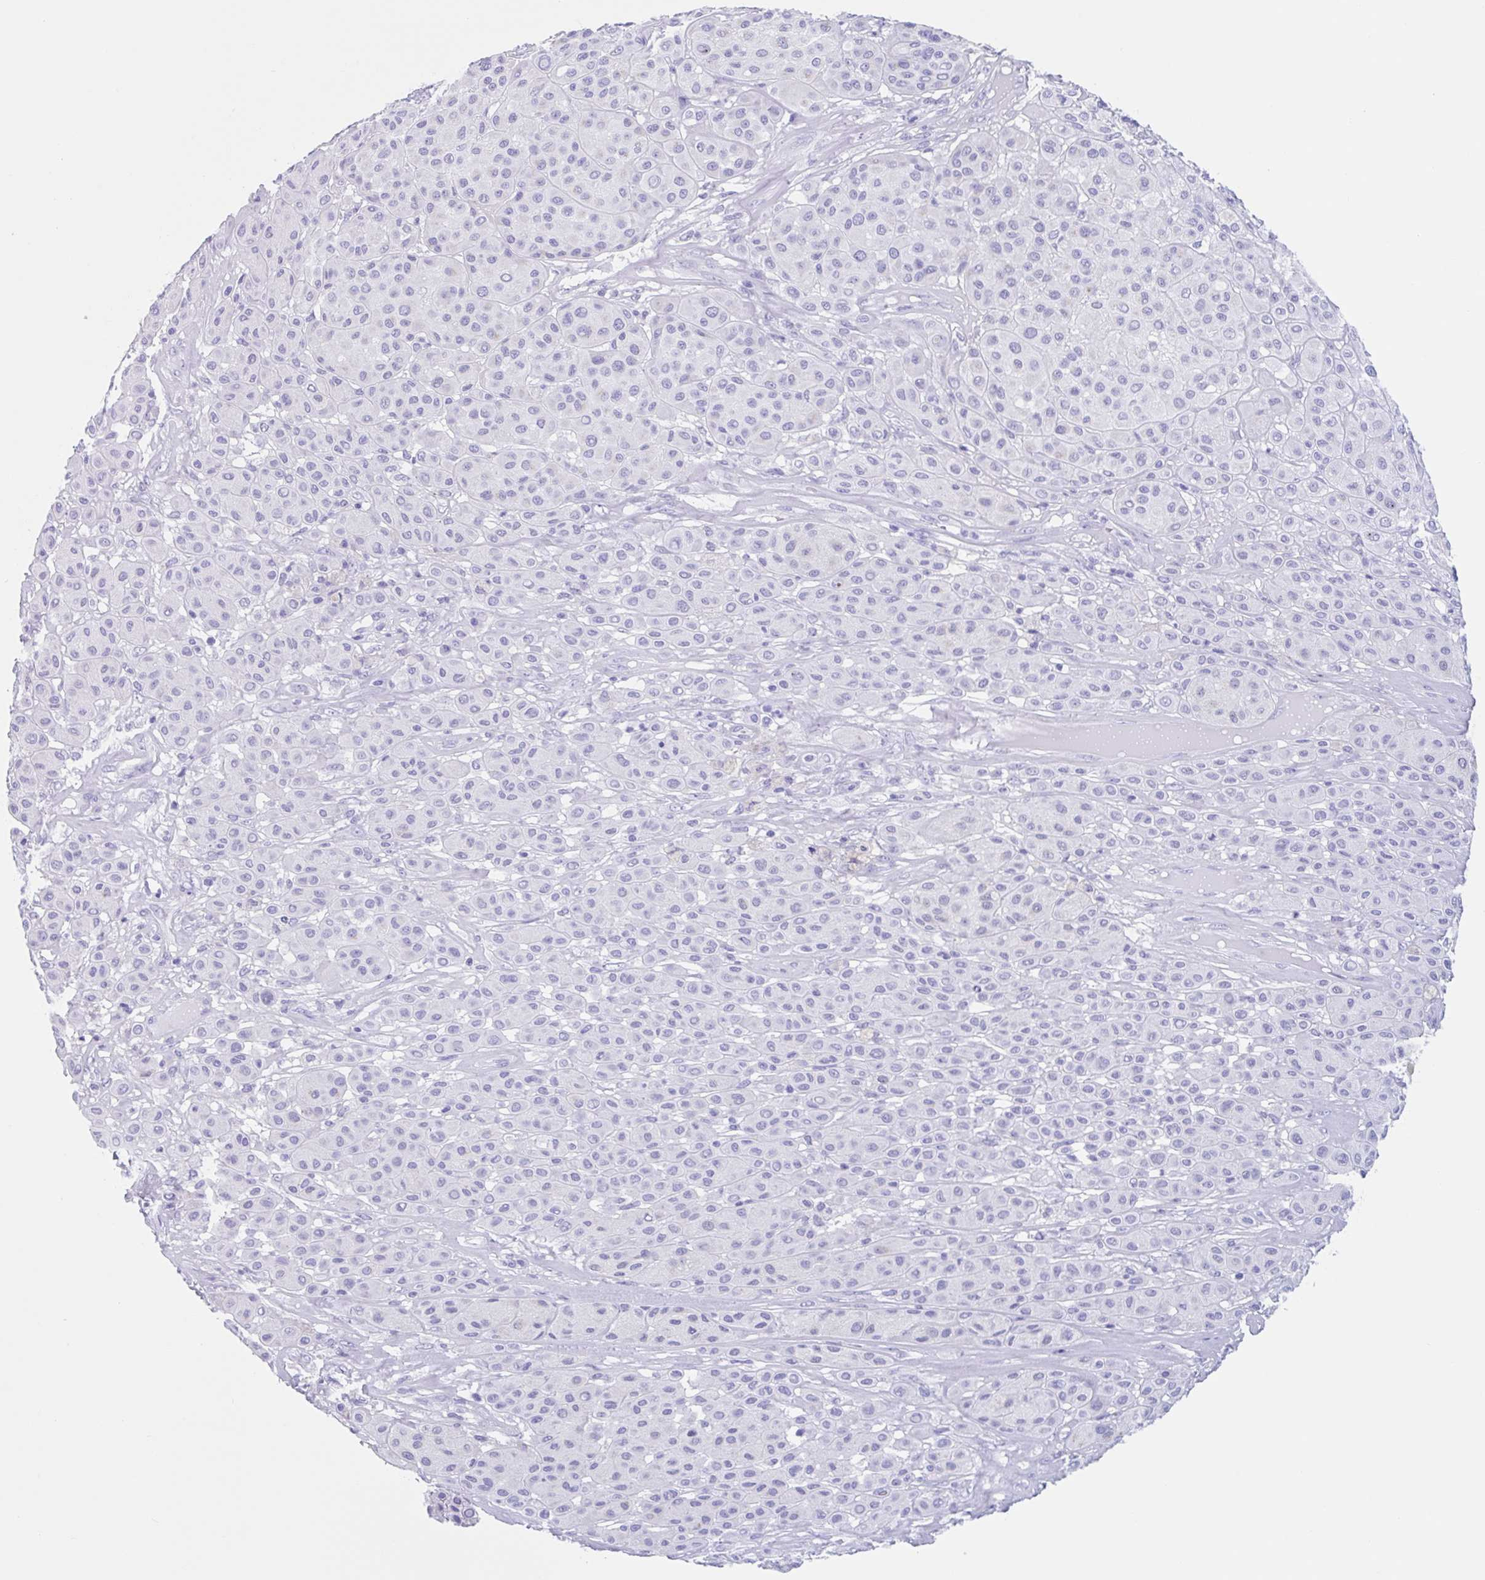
{"staining": {"intensity": "negative", "quantity": "none", "location": "none"}, "tissue": "melanoma", "cell_type": "Tumor cells", "image_type": "cancer", "snomed": [{"axis": "morphology", "description": "Malignant melanoma, Metastatic site"}, {"axis": "topography", "description": "Smooth muscle"}], "caption": "This is a histopathology image of IHC staining of melanoma, which shows no positivity in tumor cells.", "gene": "CPTP", "patient": {"sex": "male", "age": 41}}